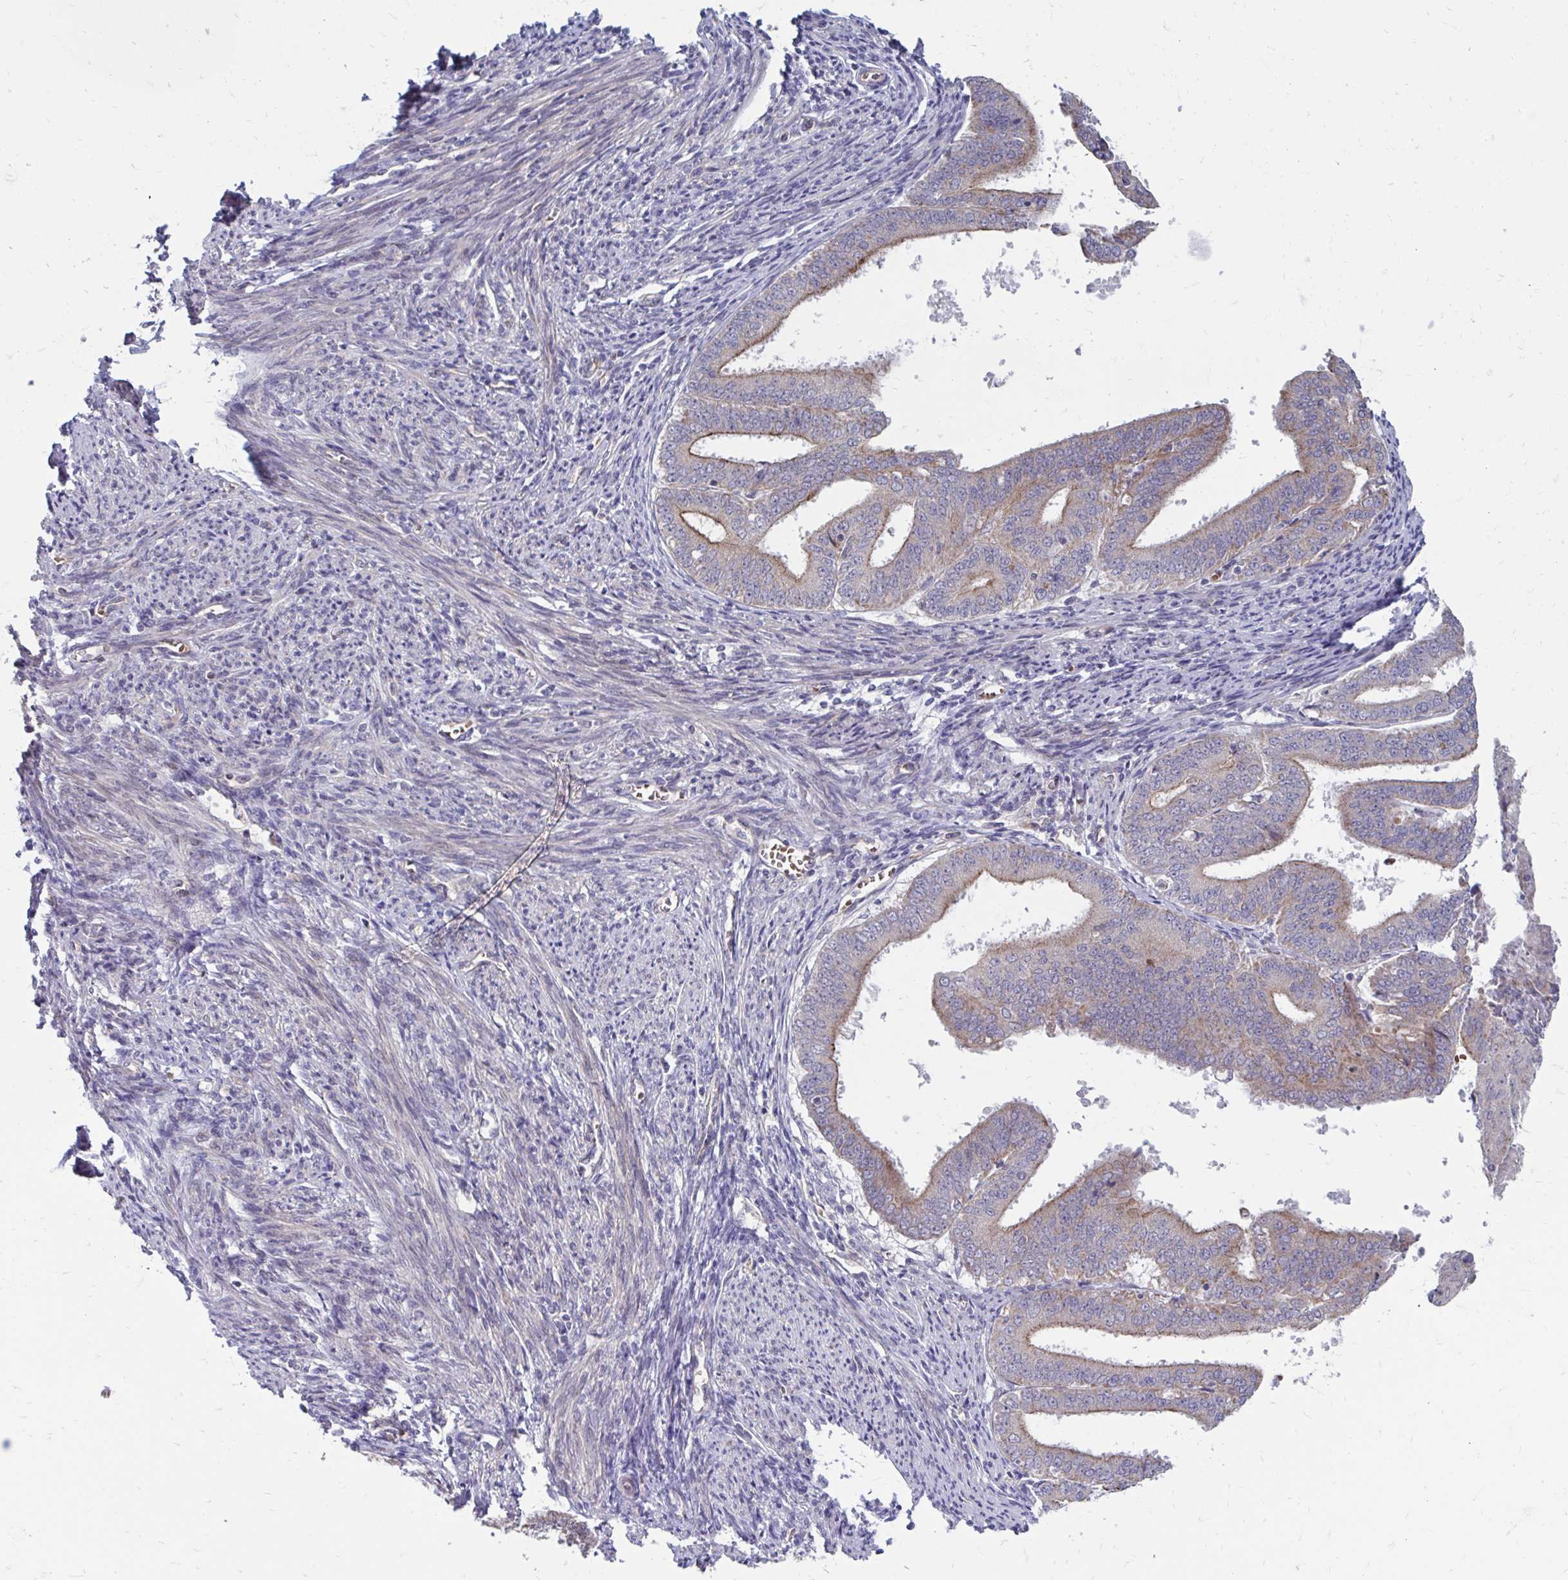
{"staining": {"intensity": "weak", "quantity": "25%-75%", "location": "cytoplasmic/membranous"}, "tissue": "endometrial cancer", "cell_type": "Tumor cells", "image_type": "cancer", "snomed": [{"axis": "morphology", "description": "Adenocarcinoma, NOS"}, {"axis": "topography", "description": "Endometrium"}], "caption": "An immunohistochemistry (IHC) micrograph of tumor tissue is shown. Protein staining in brown shows weak cytoplasmic/membranous positivity in endometrial cancer within tumor cells. Immunohistochemistry (ihc) stains the protein in brown and the nuclei are stained blue.", "gene": "ITPR2", "patient": {"sex": "female", "age": 63}}